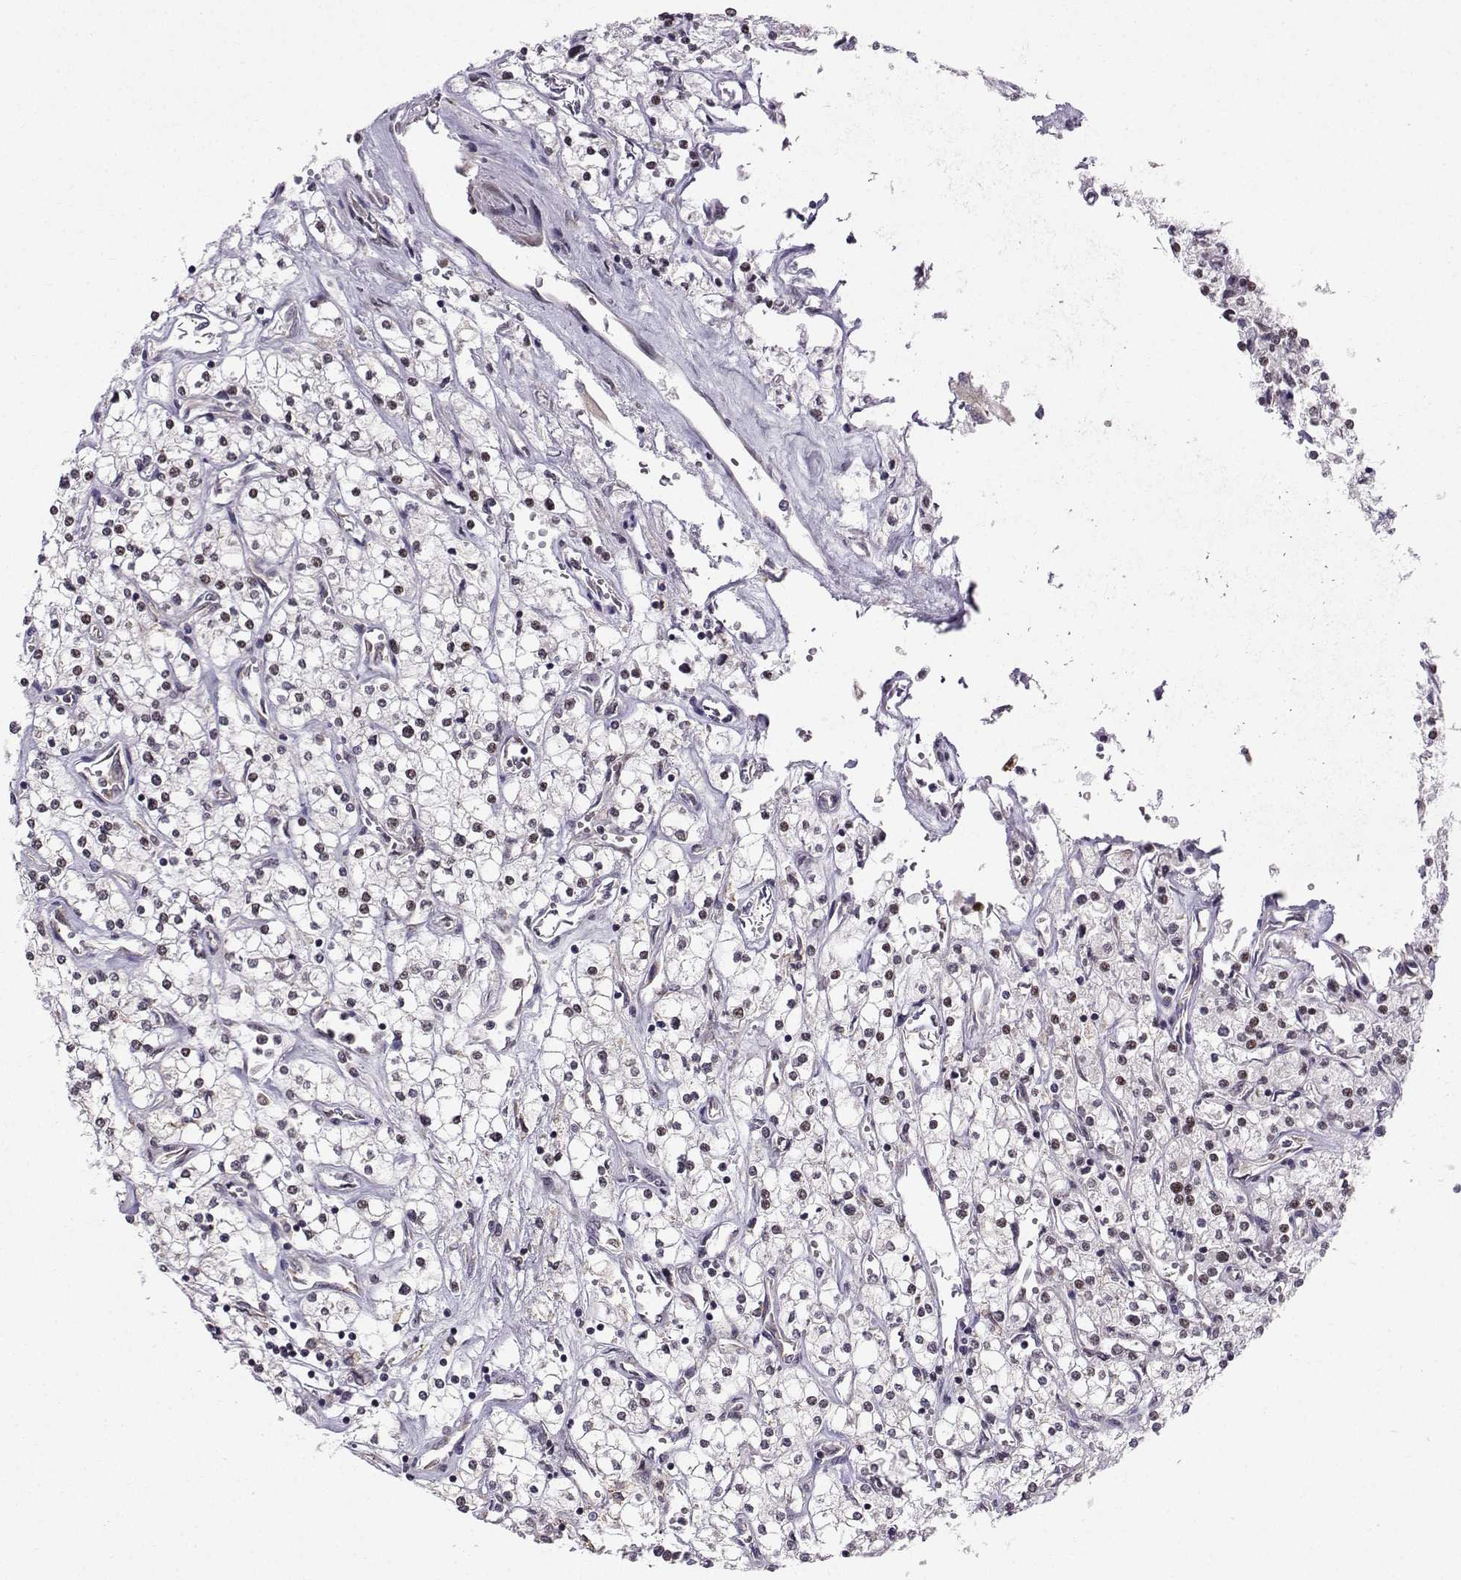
{"staining": {"intensity": "negative", "quantity": "none", "location": "none"}, "tissue": "renal cancer", "cell_type": "Tumor cells", "image_type": "cancer", "snomed": [{"axis": "morphology", "description": "Adenocarcinoma, NOS"}, {"axis": "topography", "description": "Kidney"}], "caption": "There is no significant staining in tumor cells of renal adenocarcinoma. The staining was performed using DAB to visualize the protein expression in brown, while the nuclei were stained in blue with hematoxylin (Magnification: 20x).", "gene": "EZH1", "patient": {"sex": "male", "age": 80}}